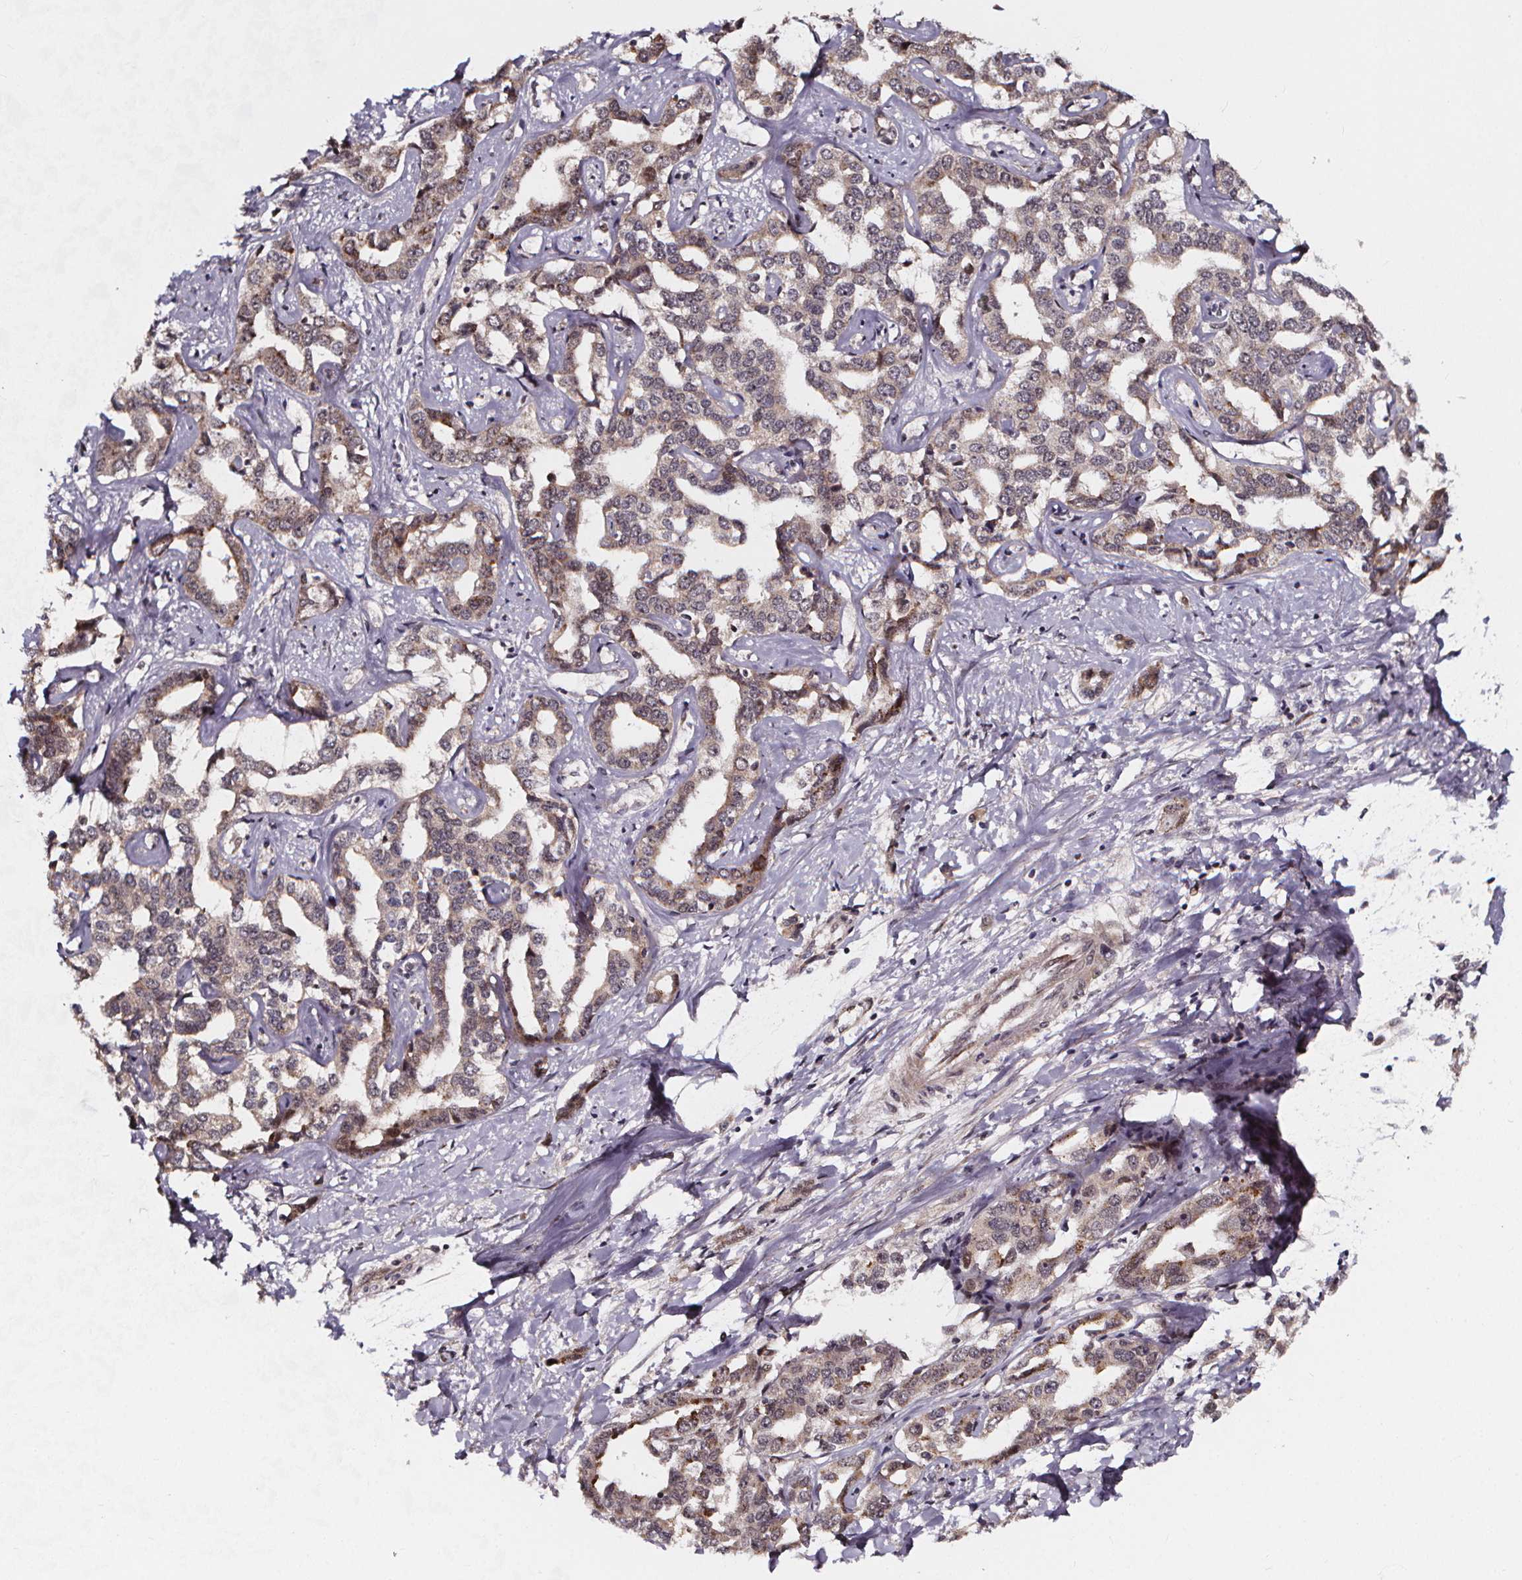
{"staining": {"intensity": "weak", "quantity": "<25%", "location": "cytoplasmic/membranous"}, "tissue": "liver cancer", "cell_type": "Tumor cells", "image_type": "cancer", "snomed": [{"axis": "morphology", "description": "Cholangiocarcinoma"}, {"axis": "topography", "description": "Liver"}], "caption": "Immunohistochemistry of human liver cancer (cholangiocarcinoma) displays no expression in tumor cells. Nuclei are stained in blue.", "gene": "DDIT3", "patient": {"sex": "male", "age": 59}}